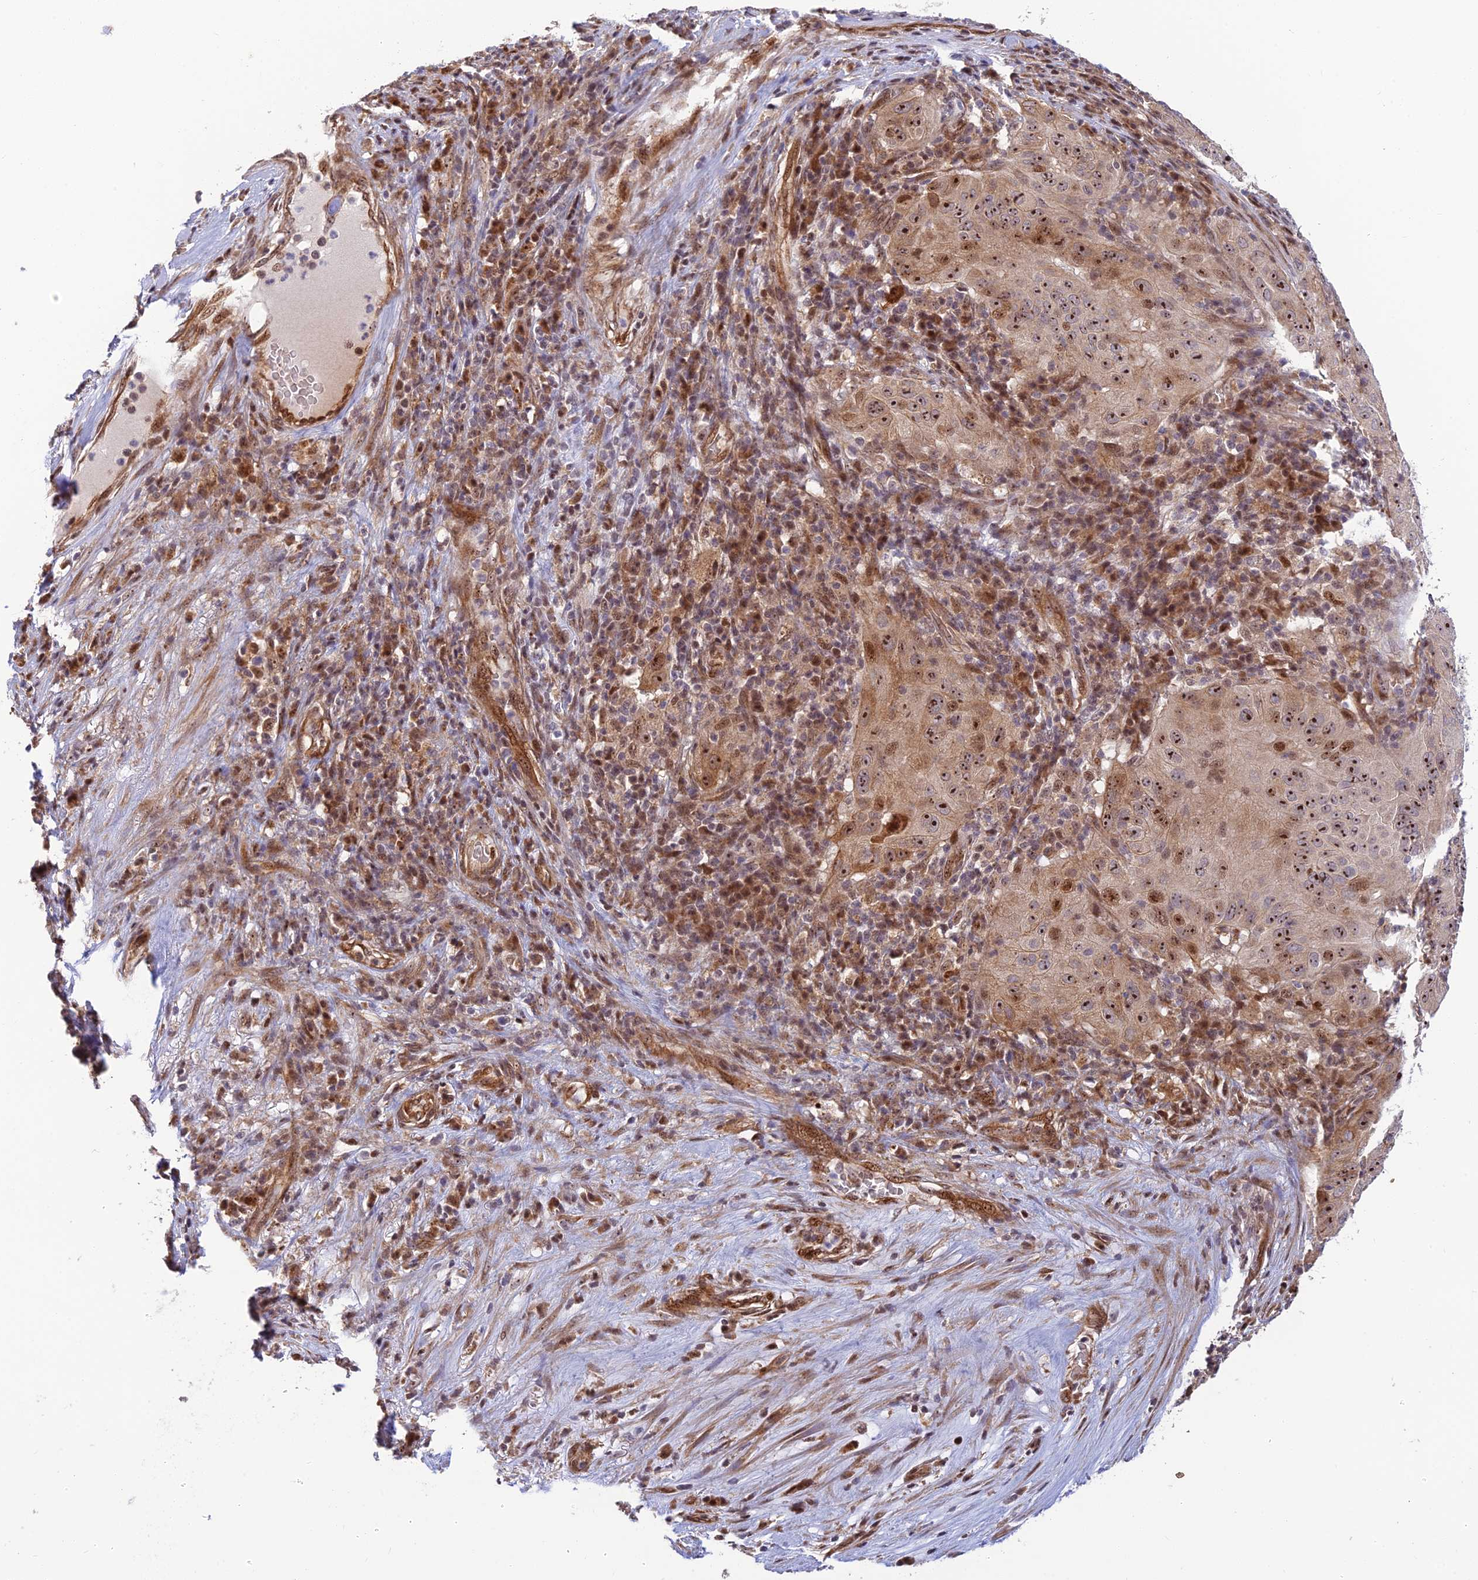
{"staining": {"intensity": "strong", "quantity": ">75%", "location": "cytoplasmic/membranous,nuclear"}, "tissue": "pancreatic cancer", "cell_type": "Tumor cells", "image_type": "cancer", "snomed": [{"axis": "morphology", "description": "Adenocarcinoma, NOS"}, {"axis": "topography", "description": "Pancreas"}], "caption": "Strong cytoplasmic/membranous and nuclear protein expression is seen in approximately >75% of tumor cells in pancreatic adenocarcinoma. (Stains: DAB (3,3'-diaminobenzidine) in brown, nuclei in blue, Microscopy: brightfield microscopy at high magnification).", "gene": "UFSP2", "patient": {"sex": "male", "age": 63}}